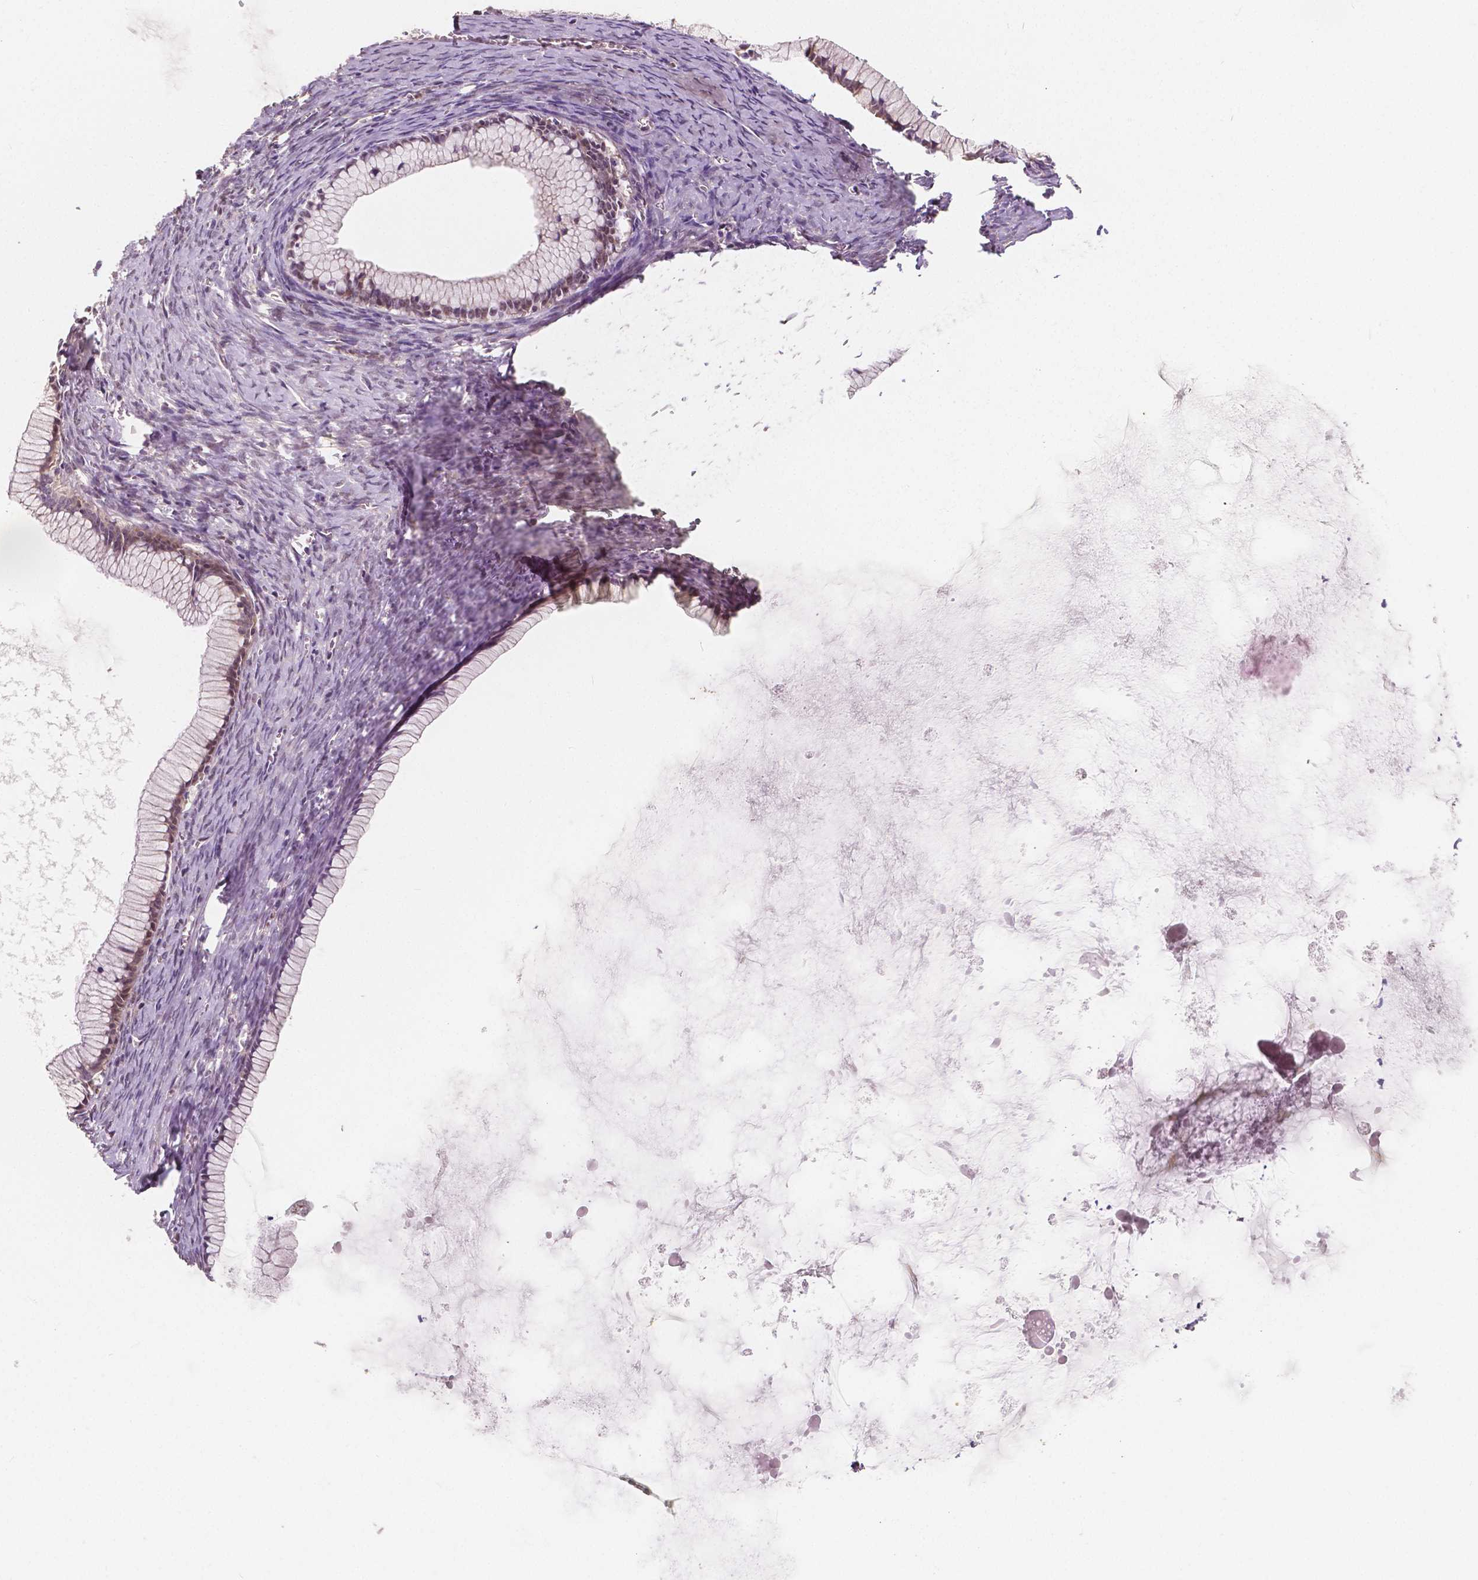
{"staining": {"intensity": "weak", "quantity": "25%-75%", "location": "cytoplasmic/membranous"}, "tissue": "ovarian cancer", "cell_type": "Tumor cells", "image_type": "cancer", "snomed": [{"axis": "morphology", "description": "Cystadenocarcinoma, mucinous, NOS"}, {"axis": "topography", "description": "Ovary"}], "caption": "Immunohistochemical staining of ovarian cancer (mucinous cystadenocarcinoma) displays low levels of weak cytoplasmic/membranous positivity in approximately 25%-75% of tumor cells.", "gene": "SNX12", "patient": {"sex": "female", "age": 41}}